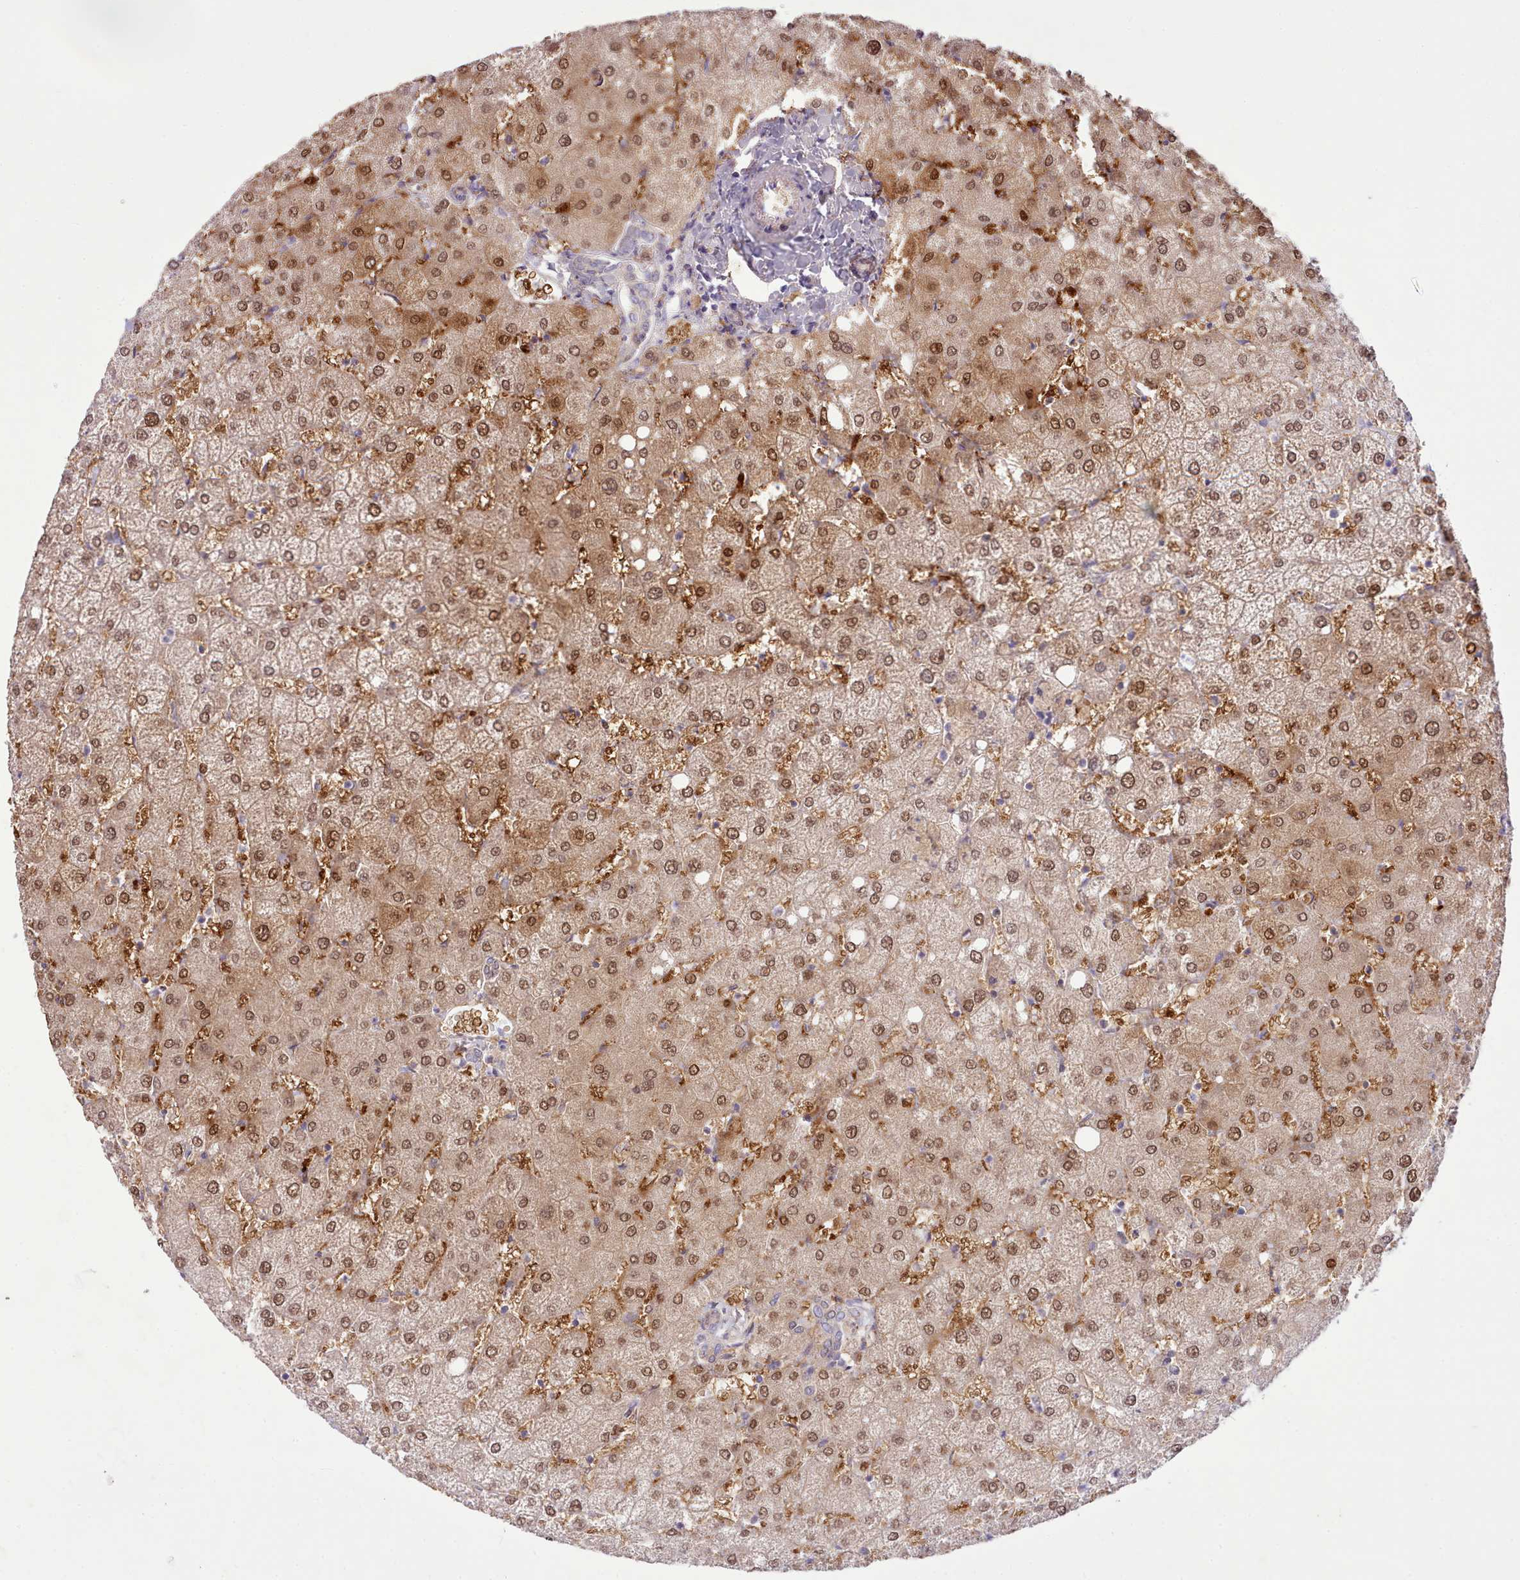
{"staining": {"intensity": "weak", "quantity": "25%-75%", "location": "cytoplasmic/membranous"}, "tissue": "liver", "cell_type": "Cholangiocytes", "image_type": "normal", "snomed": [{"axis": "morphology", "description": "Normal tissue, NOS"}, {"axis": "topography", "description": "Liver"}], "caption": "Approximately 25%-75% of cholangiocytes in unremarkable liver show weak cytoplasmic/membranous protein expression as visualized by brown immunohistochemical staining.", "gene": "CCL1", "patient": {"sex": "female", "age": 54}}